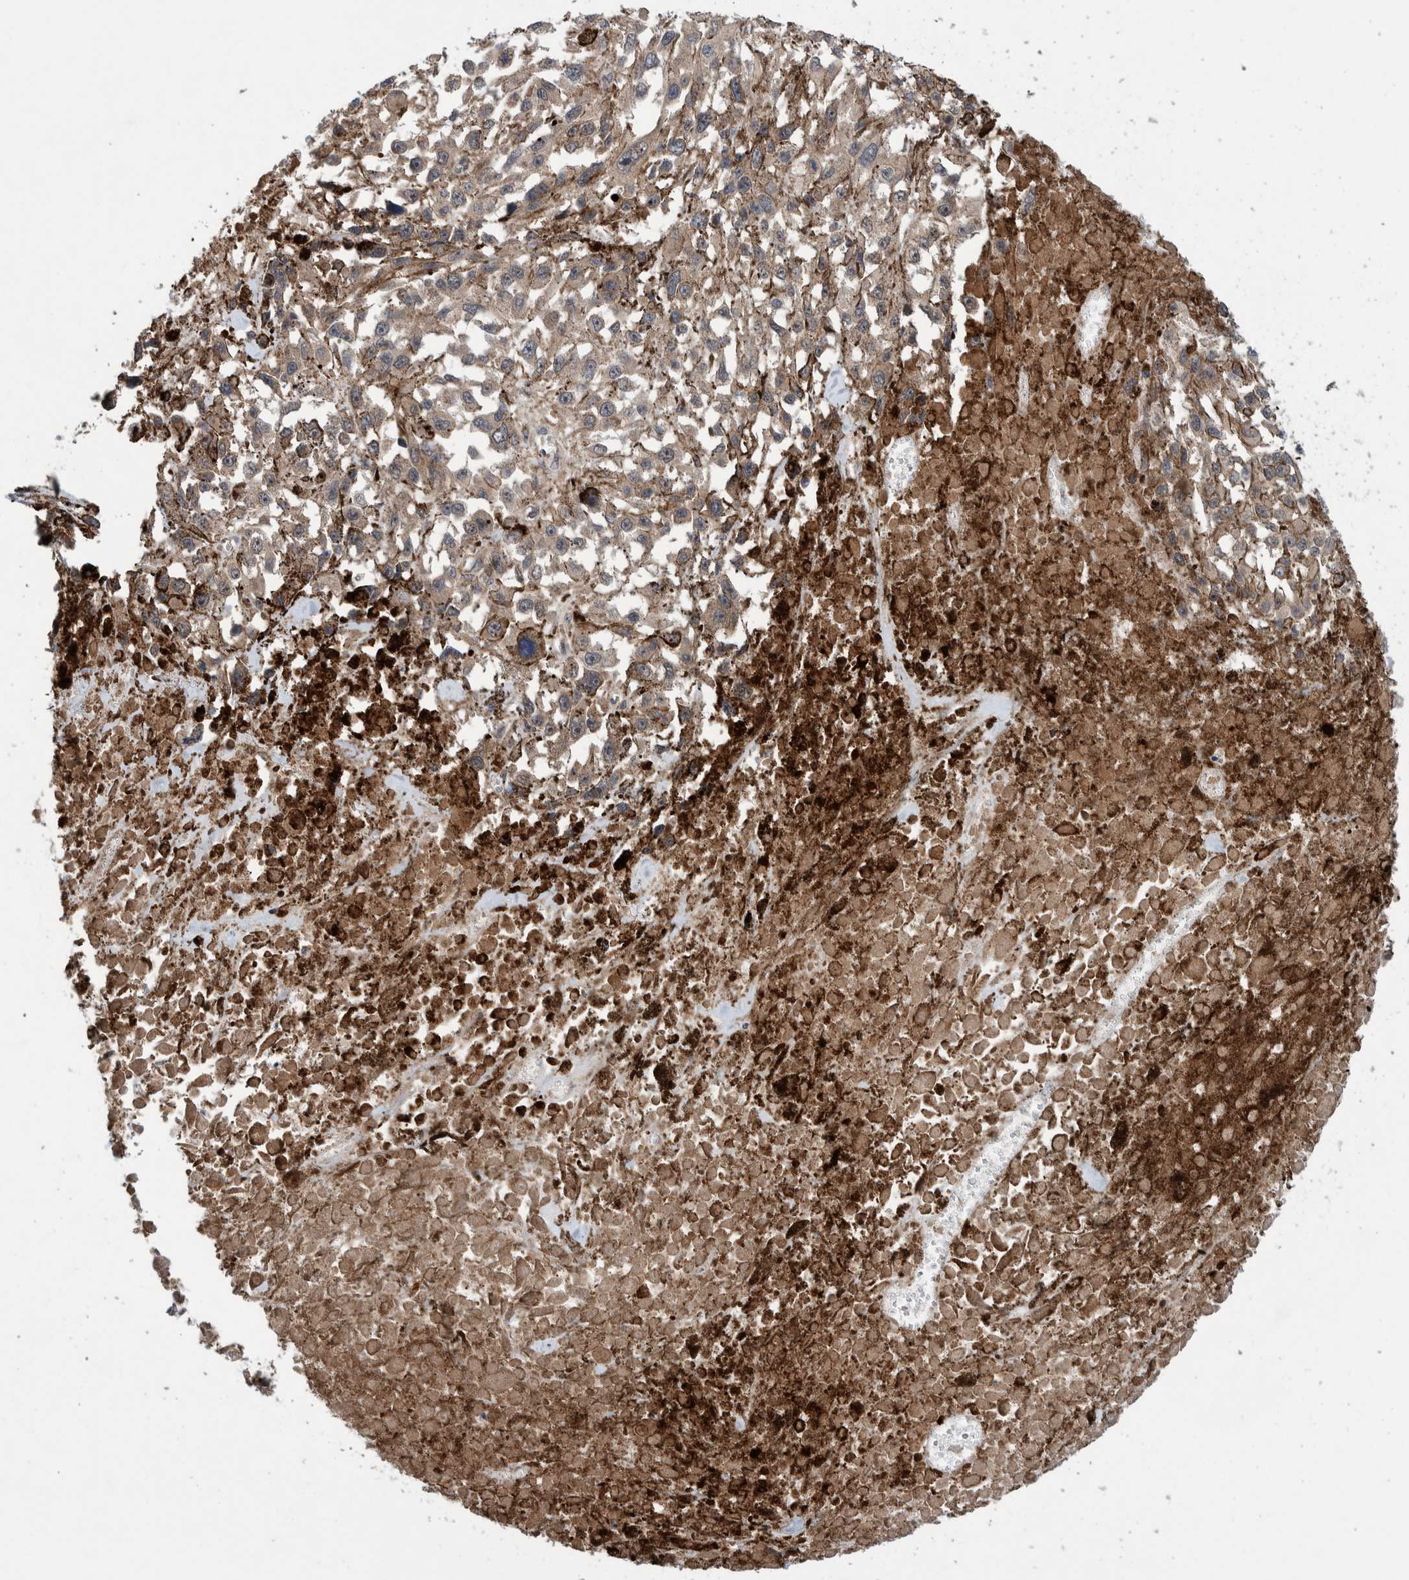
{"staining": {"intensity": "weak", "quantity": ">75%", "location": "cytoplasmic/membranous"}, "tissue": "melanoma", "cell_type": "Tumor cells", "image_type": "cancer", "snomed": [{"axis": "morphology", "description": "Malignant melanoma, Metastatic site"}, {"axis": "topography", "description": "Lymph node"}], "caption": "Immunohistochemical staining of human melanoma reveals low levels of weak cytoplasmic/membranous staining in approximately >75% of tumor cells.", "gene": "PIK3R6", "patient": {"sex": "male", "age": 59}}